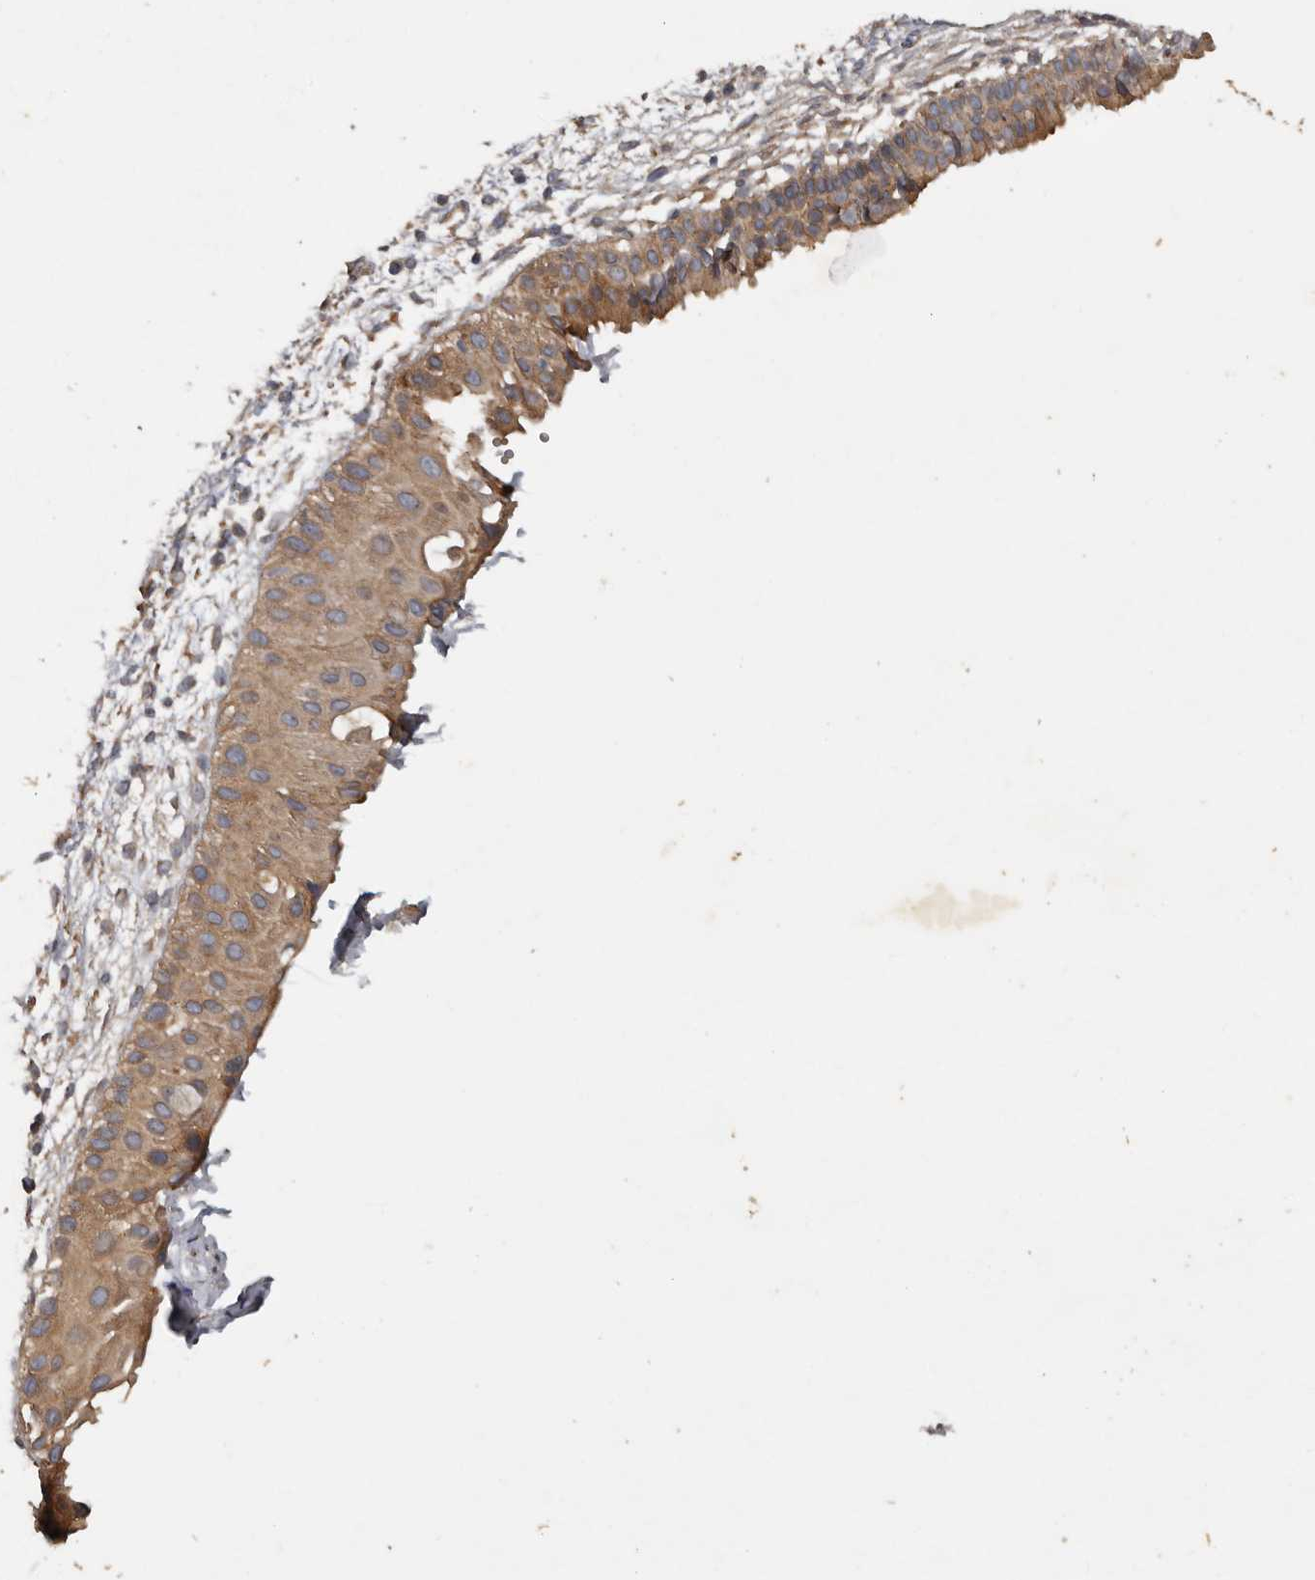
{"staining": {"intensity": "strong", "quantity": "25%-75%", "location": "cytoplasmic/membranous"}, "tissue": "nasopharynx", "cell_type": "Respiratory epithelial cells", "image_type": "normal", "snomed": [{"axis": "morphology", "description": "Normal tissue, NOS"}, {"axis": "topography", "description": "Nasopharynx"}], "caption": "The immunohistochemical stain shows strong cytoplasmic/membranous positivity in respiratory epithelial cells of normal nasopharynx. The staining was performed using DAB (3,3'-diaminobenzidine) to visualize the protein expression in brown, while the nuclei were stained in blue with hematoxylin (Magnification: 20x).", "gene": "HYAL4", "patient": {"sex": "male", "age": 22}}